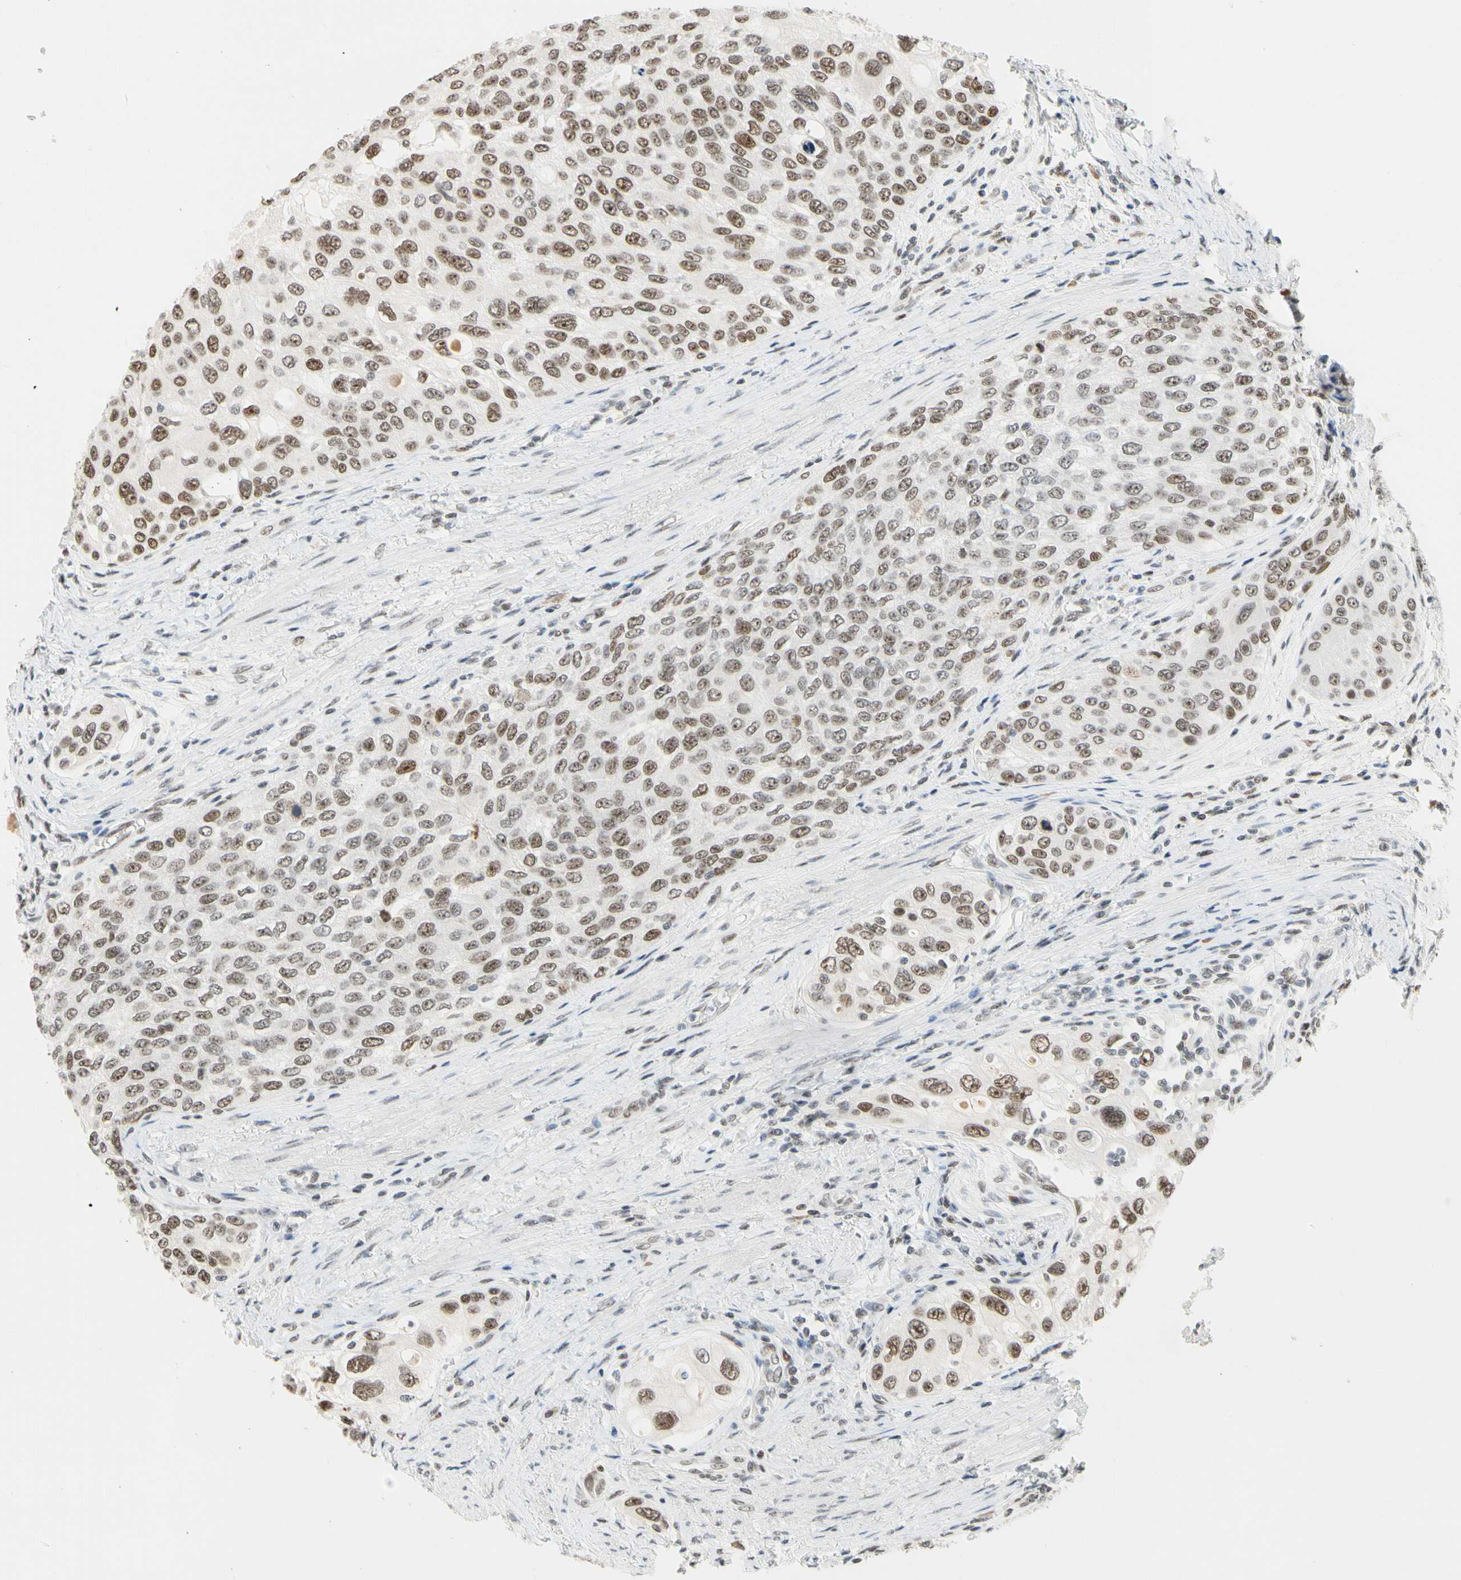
{"staining": {"intensity": "moderate", "quantity": ">75%", "location": "nuclear"}, "tissue": "urothelial cancer", "cell_type": "Tumor cells", "image_type": "cancer", "snomed": [{"axis": "morphology", "description": "Urothelial carcinoma, High grade"}, {"axis": "topography", "description": "Urinary bladder"}], "caption": "A medium amount of moderate nuclear staining is present in about >75% of tumor cells in urothelial cancer tissue.", "gene": "ZSCAN16", "patient": {"sex": "female", "age": 56}}